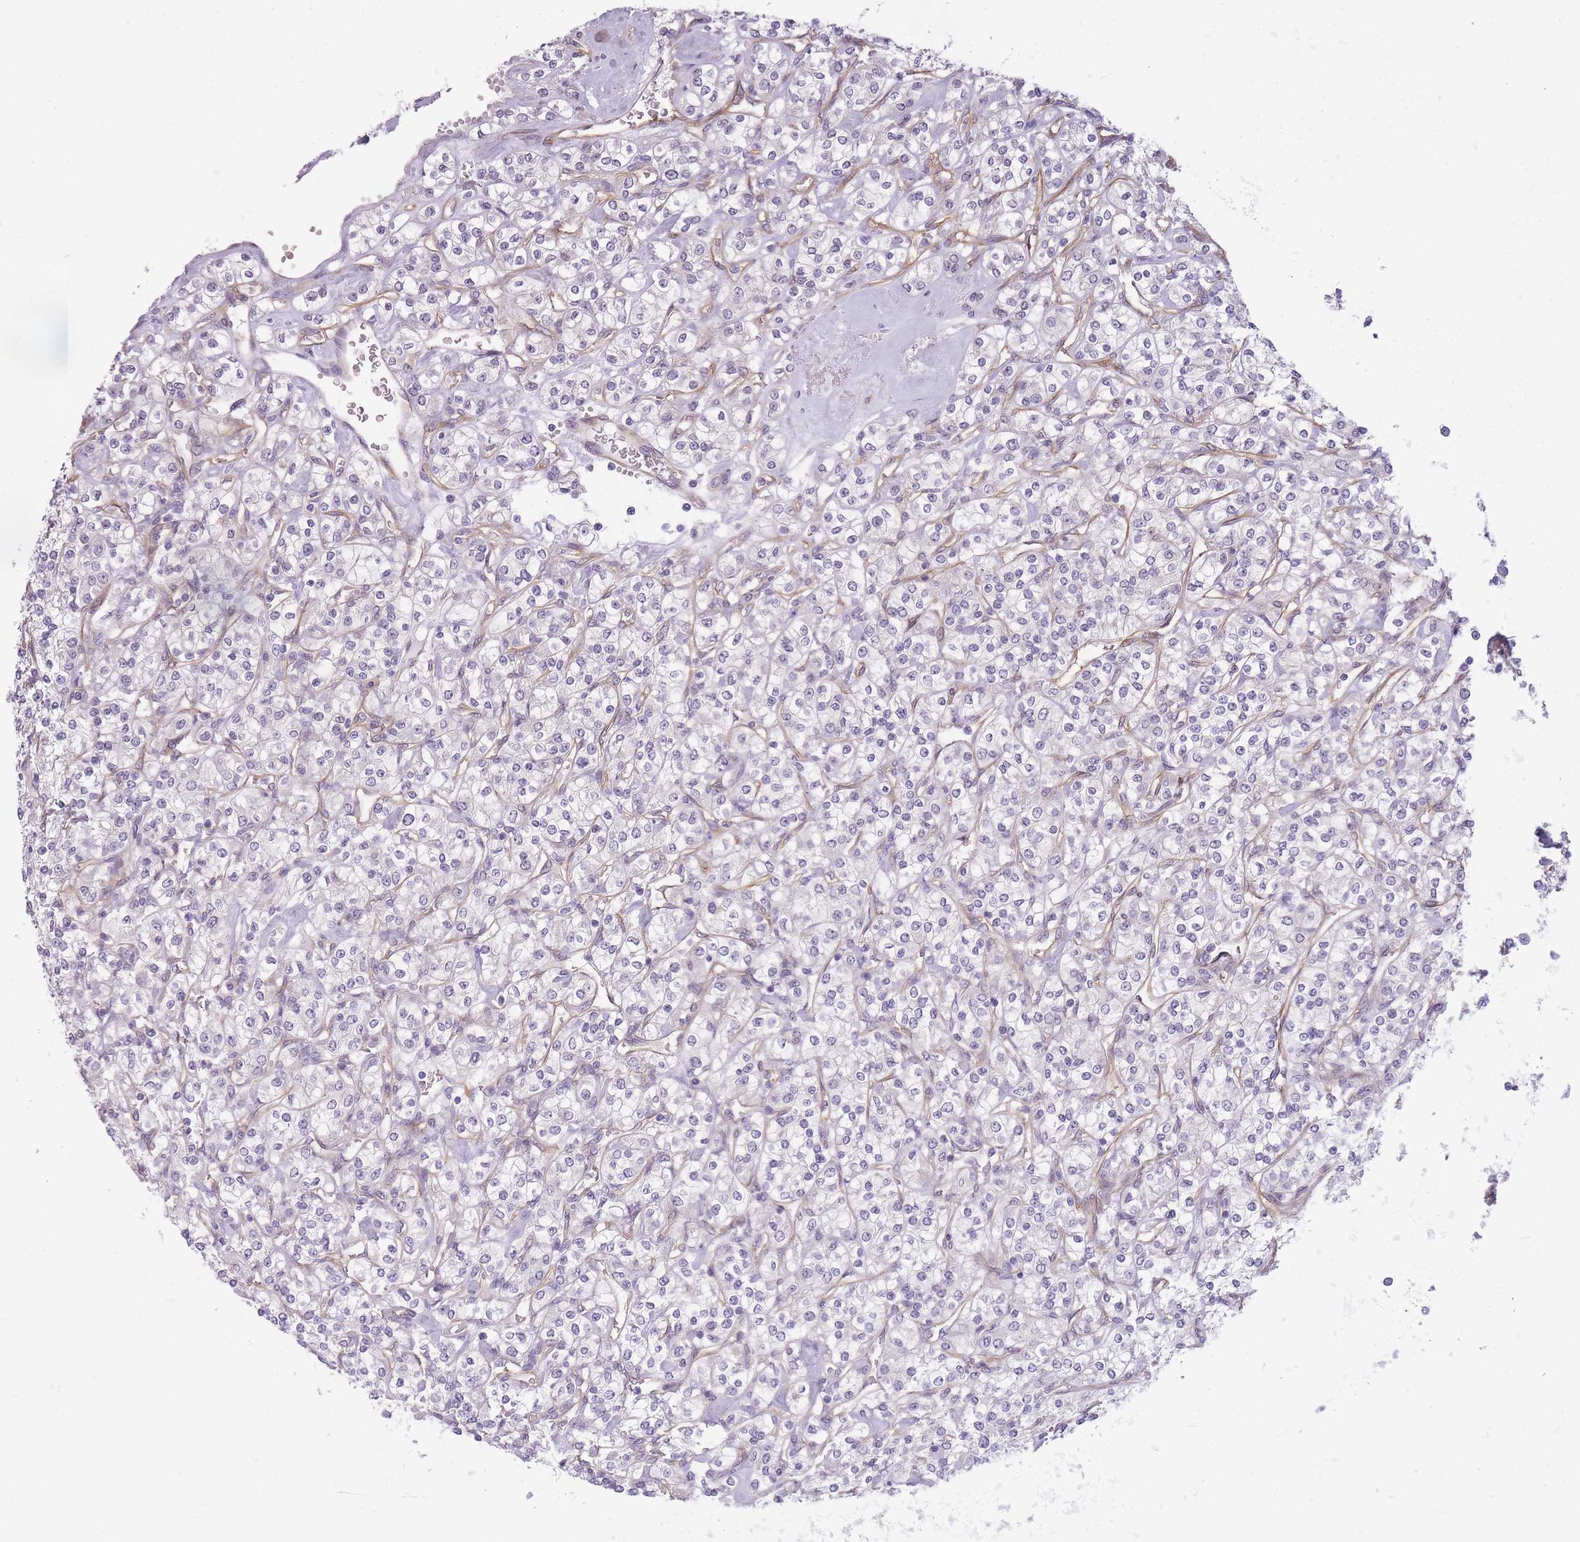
{"staining": {"intensity": "negative", "quantity": "none", "location": "none"}, "tissue": "renal cancer", "cell_type": "Tumor cells", "image_type": "cancer", "snomed": [{"axis": "morphology", "description": "Adenocarcinoma, NOS"}, {"axis": "topography", "description": "Kidney"}], "caption": "Photomicrograph shows no significant protein positivity in tumor cells of renal adenocarcinoma.", "gene": "OR6B3", "patient": {"sex": "male", "age": 77}}